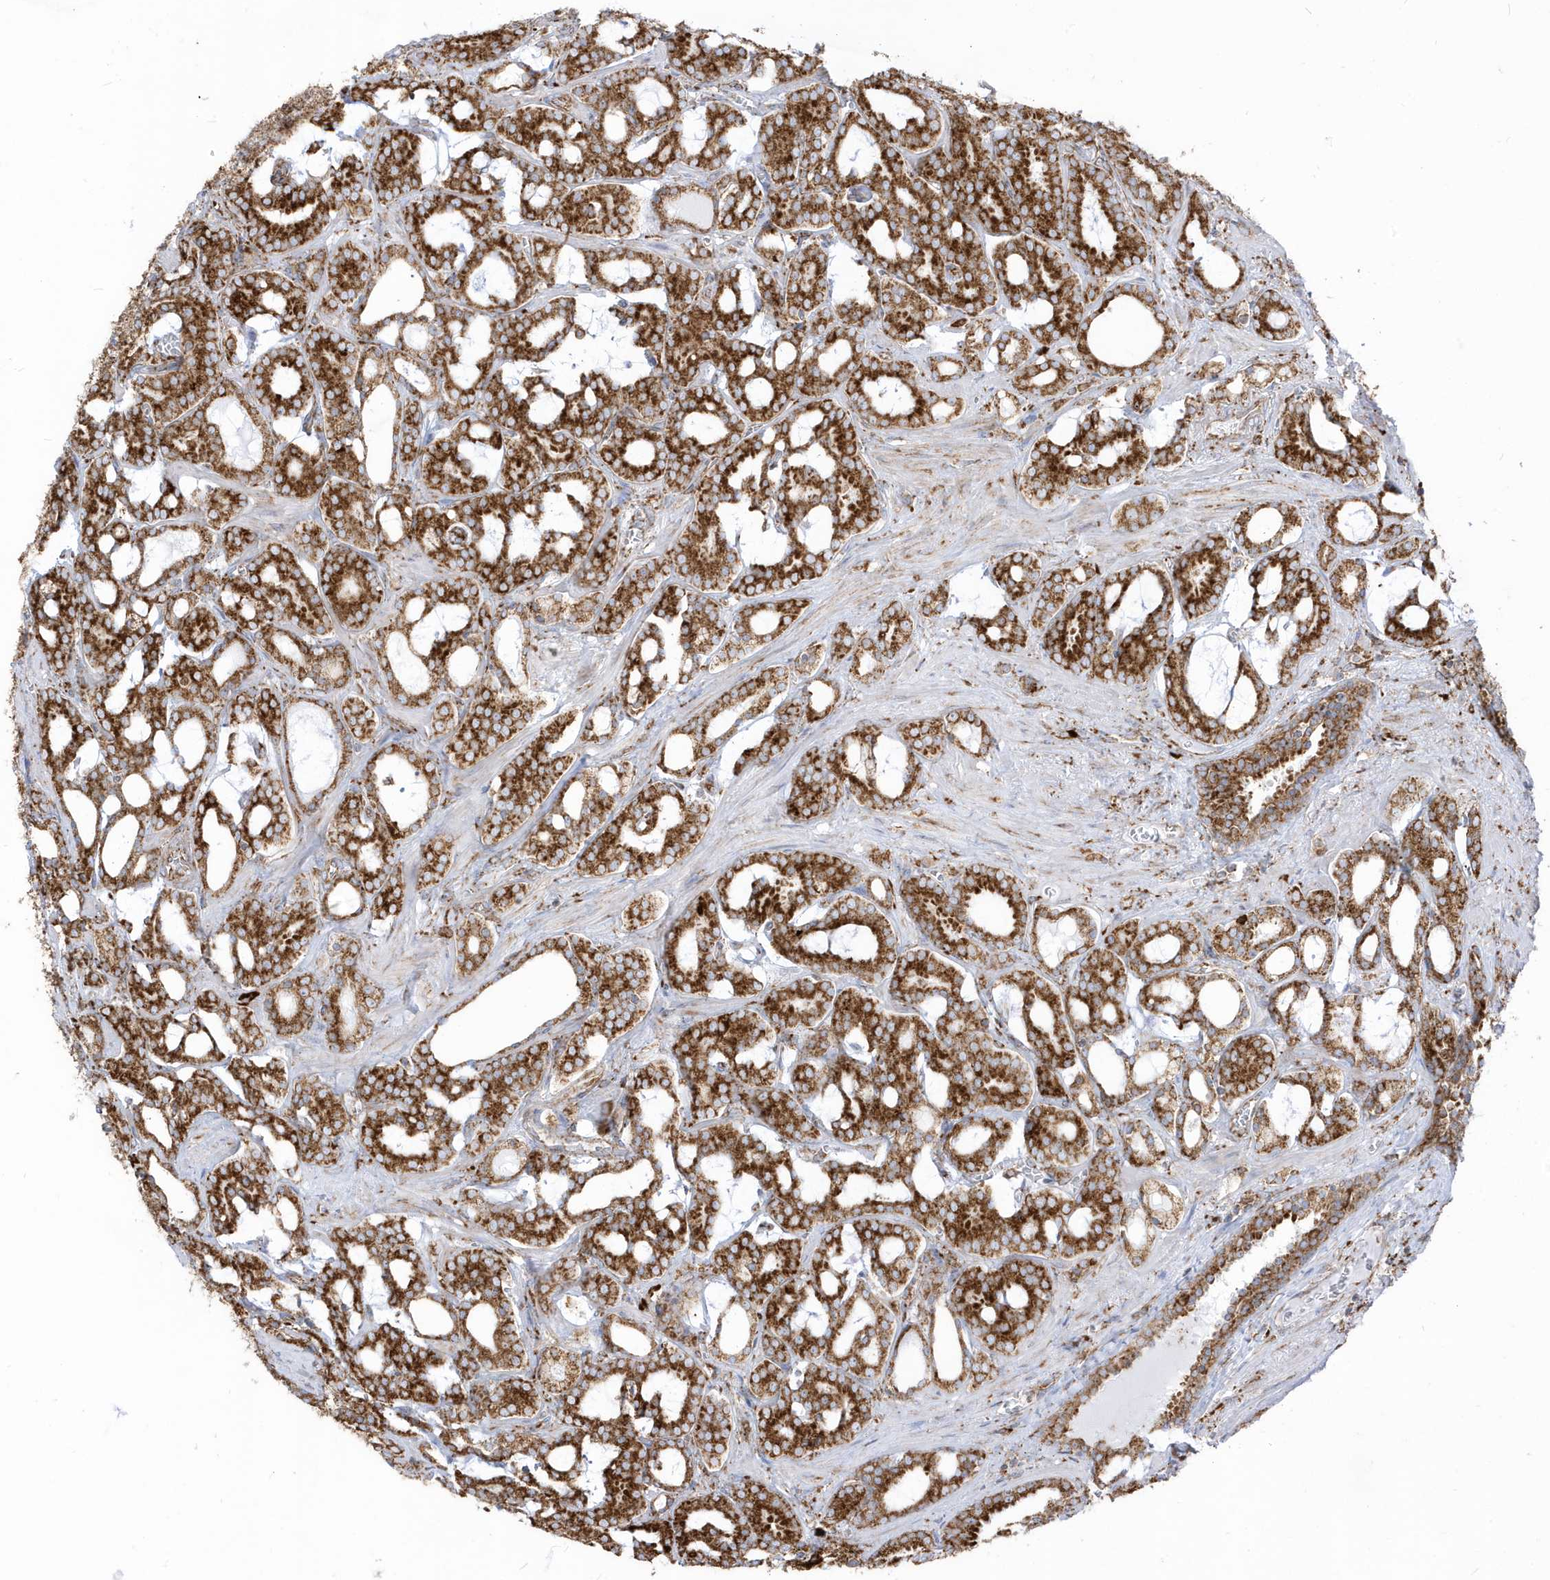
{"staining": {"intensity": "strong", "quantity": ">75%", "location": "cytoplasmic/membranous"}, "tissue": "prostate cancer", "cell_type": "Tumor cells", "image_type": "cancer", "snomed": [{"axis": "morphology", "description": "Adenocarcinoma, High grade"}, {"axis": "topography", "description": "Prostate and seminal vesicle, NOS"}], "caption": "A high amount of strong cytoplasmic/membranous expression is seen in approximately >75% of tumor cells in prostate adenocarcinoma (high-grade) tissue.", "gene": "PDIA6", "patient": {"sex": "male", "age": 67}}